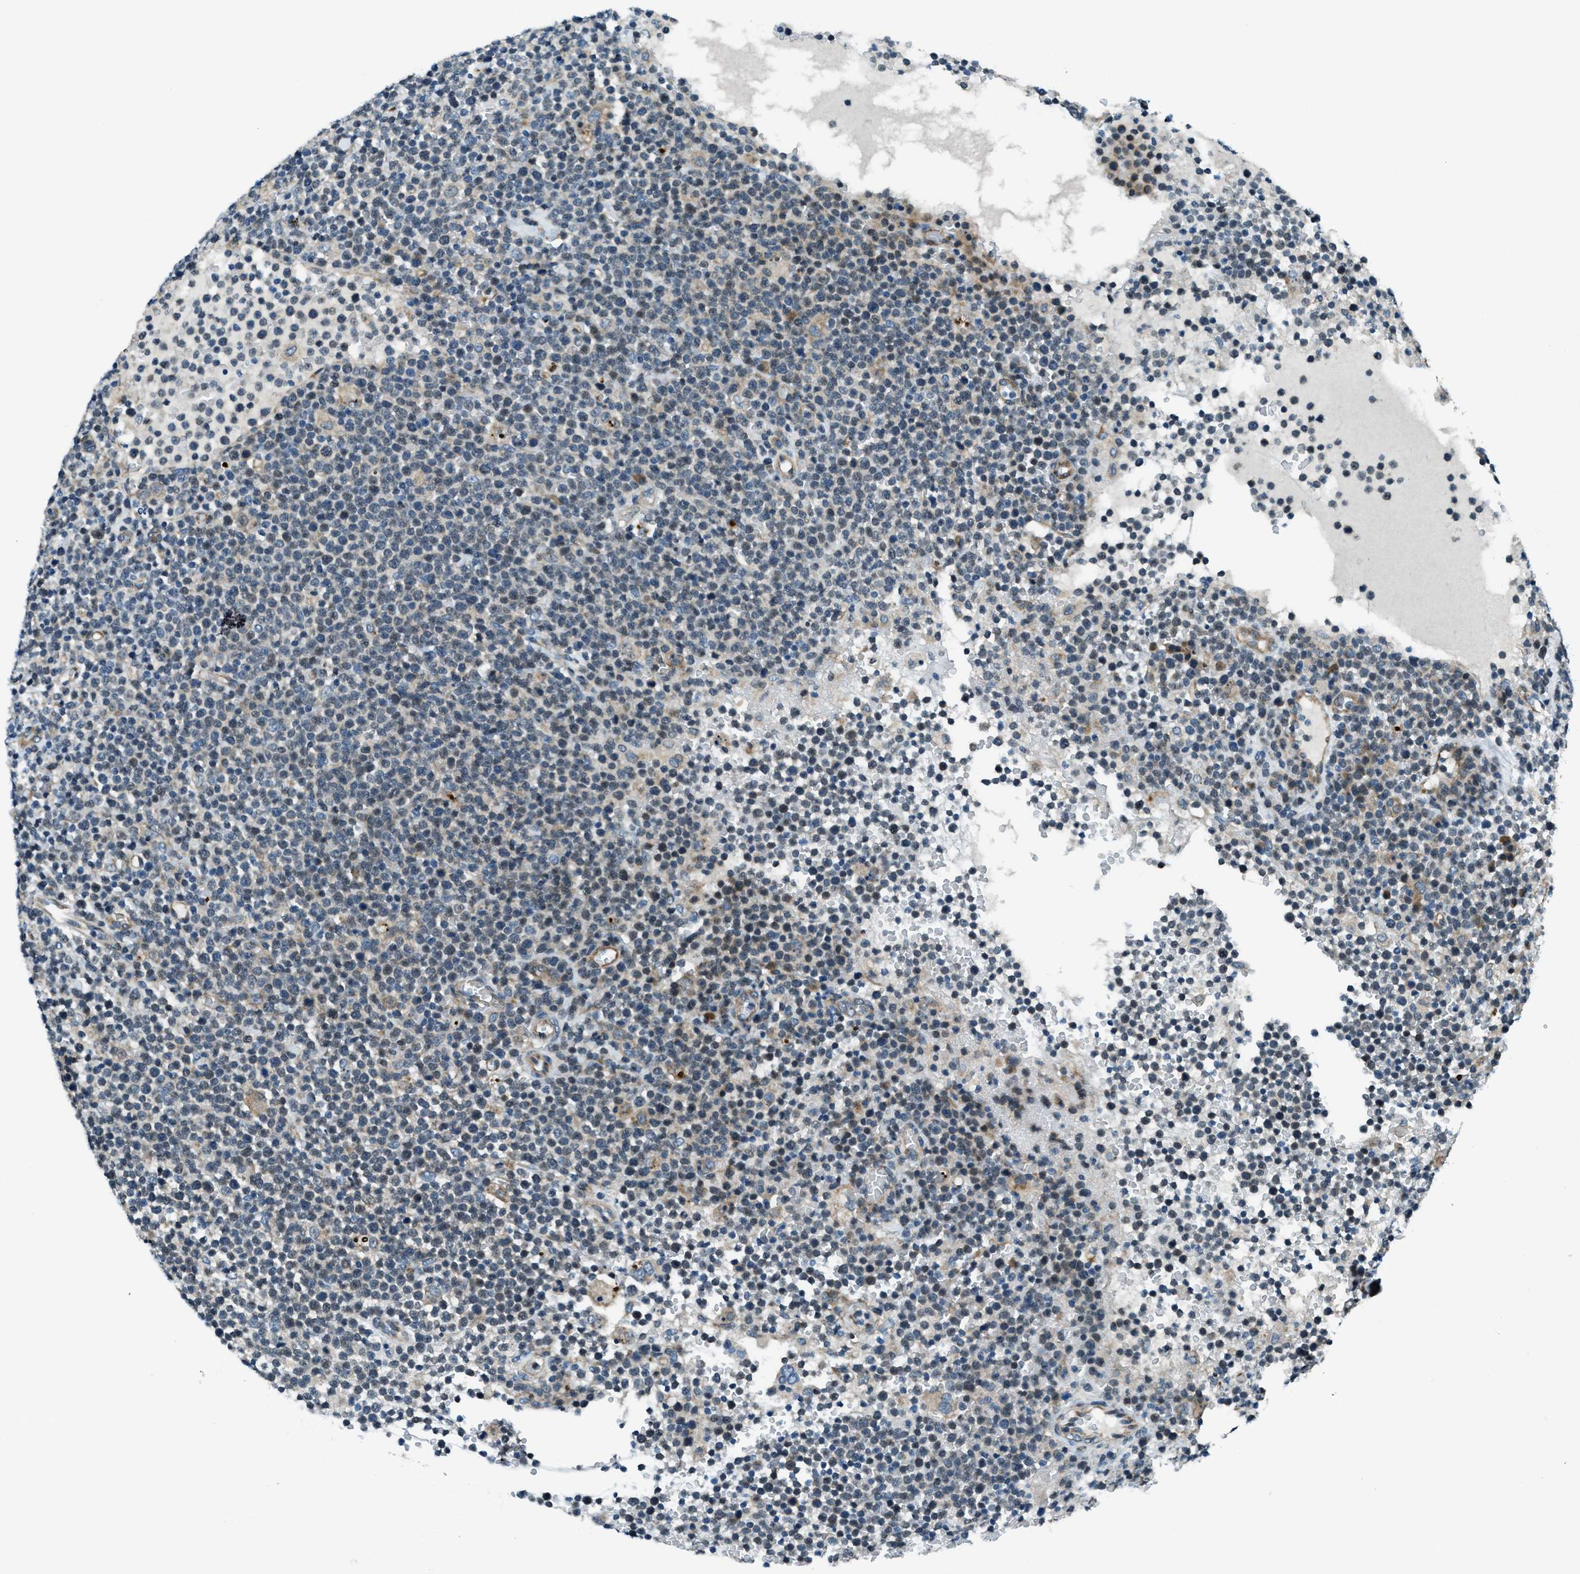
{"staining": {"intensity": "weak", "quantity": "<25%", "location": "cytoplasmic/membranous"}, "tissue": "lymphoma", "cell_type": "Tumor cells", "image_type": "cancer", "snomed": [{"axis": "morphology", "description": "Malignant lymphoma, non-Hodgkin's type, High grade"}, {"axis": "topography", "description": "Lymph node"}], "caption": "Immunohistochemical staining of human malignant lymphoma, non-Hodgkin's type (high-grade) demonstrates no significant staining in tumor cells.", "gene": "GINM1", "patient": {"sex": "male", "age": 61}}